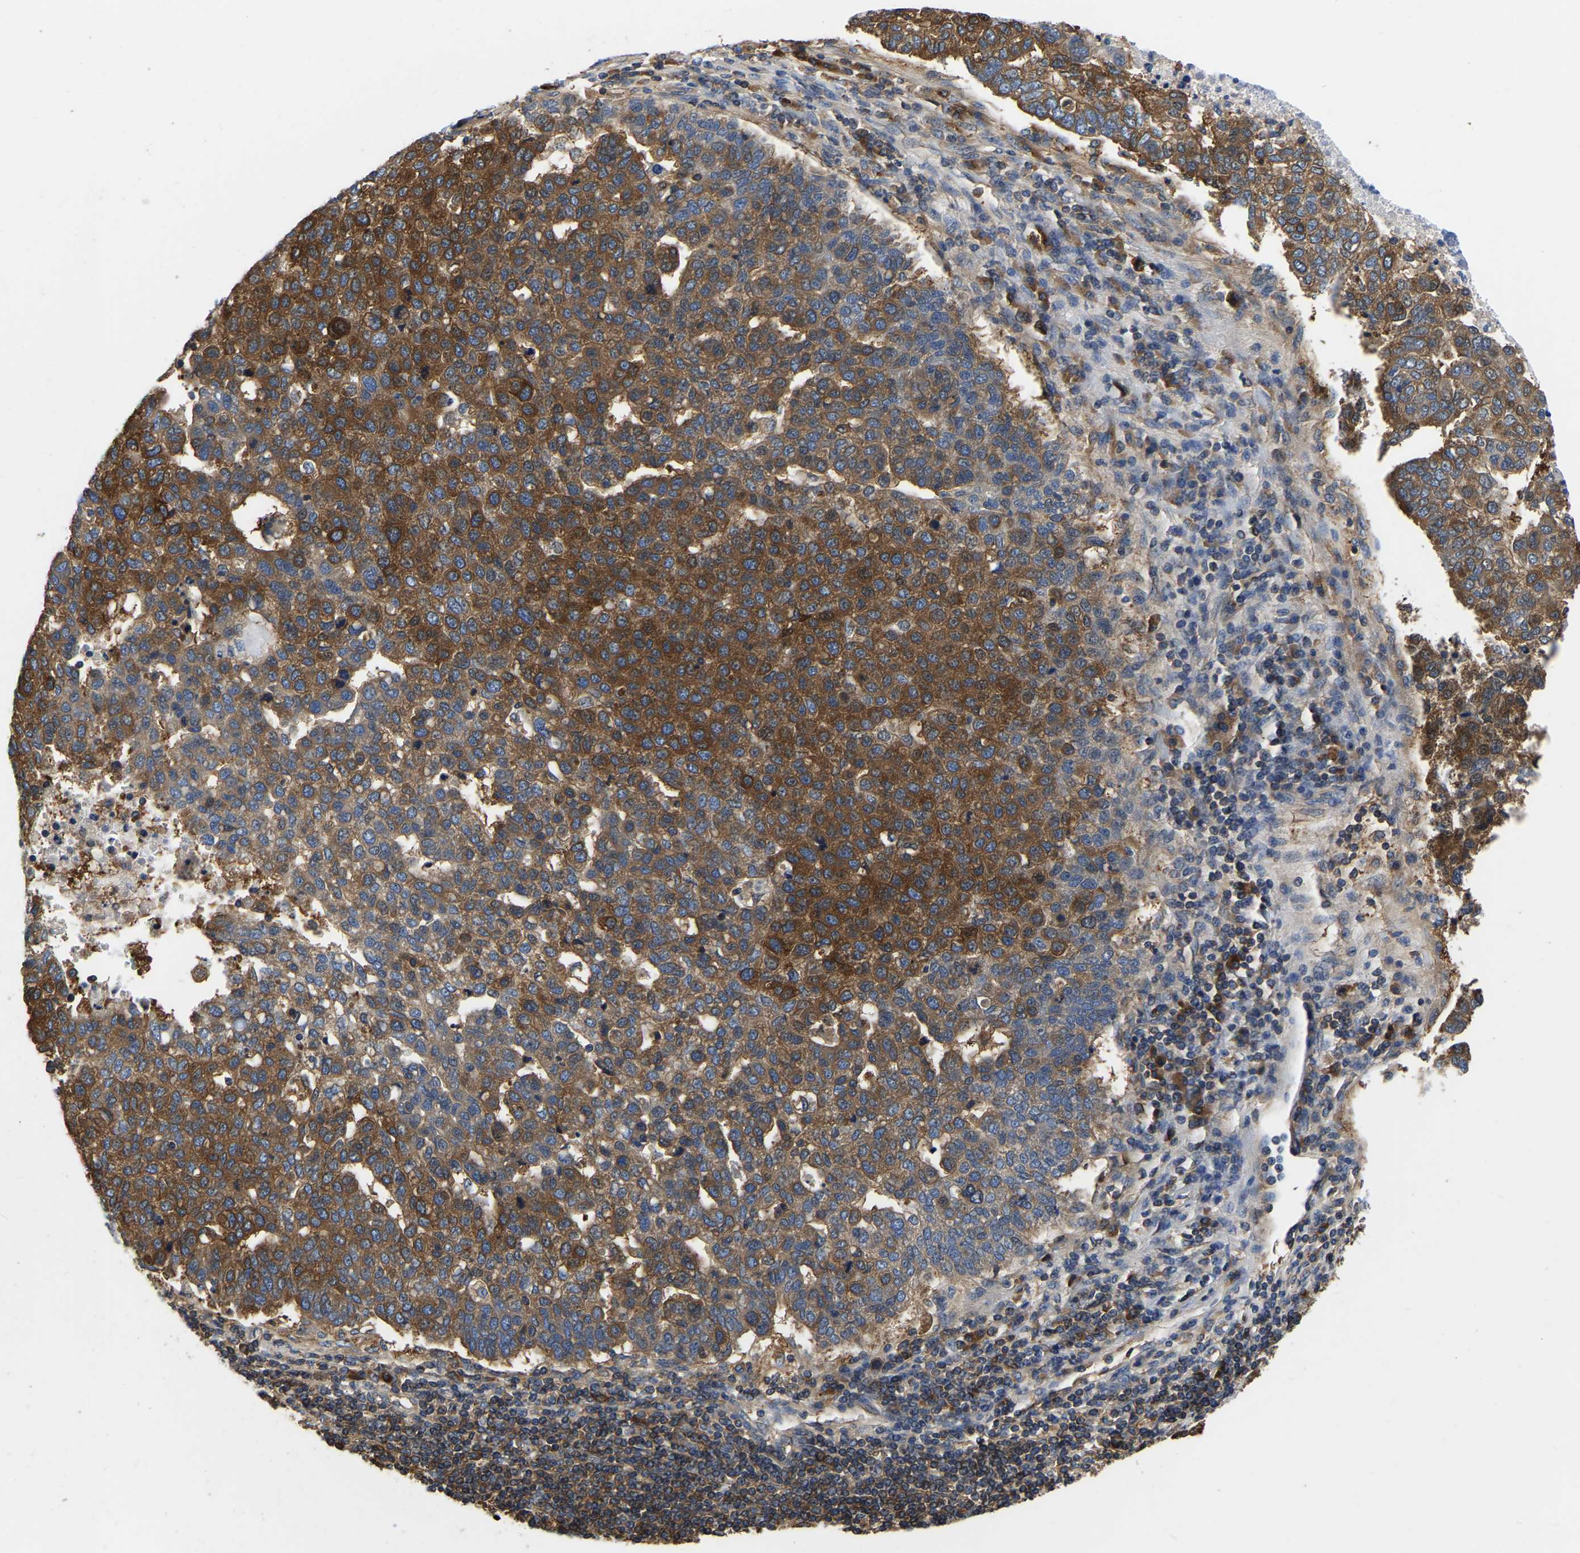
{"staining": {"intensity": "strong", "quantity": ">75%", "location": "cytoplasmic/membranous"}, "tissue": "pancreatic cancer", "cell_type": "Tumor cells", "image_type": "cancer", "snomed": [{"axis": "morphology", "description": "Adenocarcinoma, NOS"}, {"axis": "topography", "description": "Pancreas"}], "caption": "A histopathology image showing strong cytoplasmic/membranous staining in approximately >75% of tumor cells in pancreatic adenocarcinoma, as visualized by brown immunohistochemical staining.", "gene": "GARS1", "patient": {"sex": "female", "age": 61}}